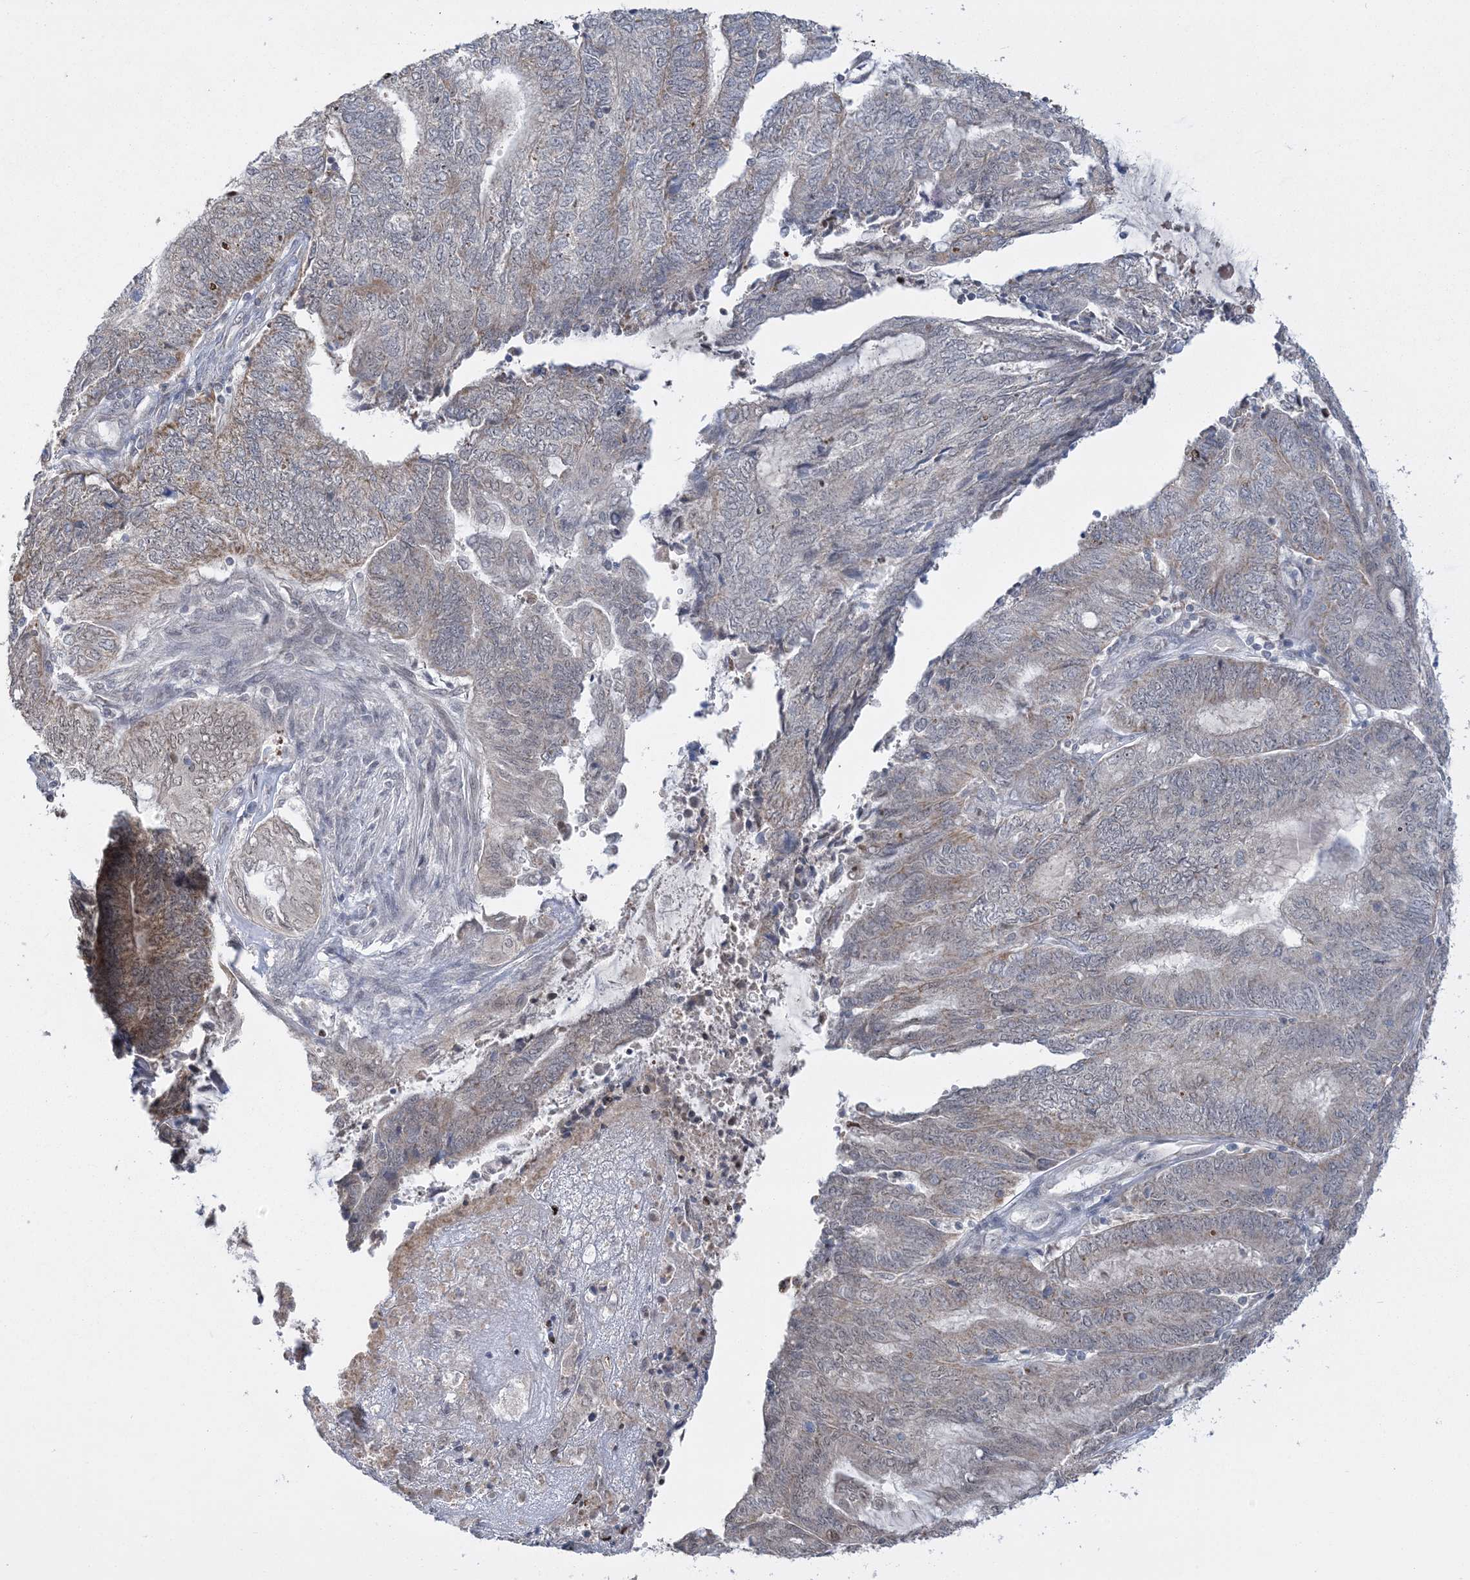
{"staining": {"intensity": "moderate", "quantity": "<25%", "location": "cytoplasmic/membranous"}, "tissue": "endometrial cancer", "cell_type": "Tumor cells", "image_type": "cancer", "snomed": [{"axis": "morphology", "description": "Adenocarcinoma, NOS"}, {"axis": "topography", "description": "Uterus"}, {"axis": "topography", "description": "Endometrium"}], "caption": "Brown immunohistochemical staining in adenocarcinoma (endometrial) demonstrates moderate cytoplasmic/membranous positivity in about <25% of tumor cells.", "gene": "GRSF1", "patient": {"sex": "female", "age": 70}}